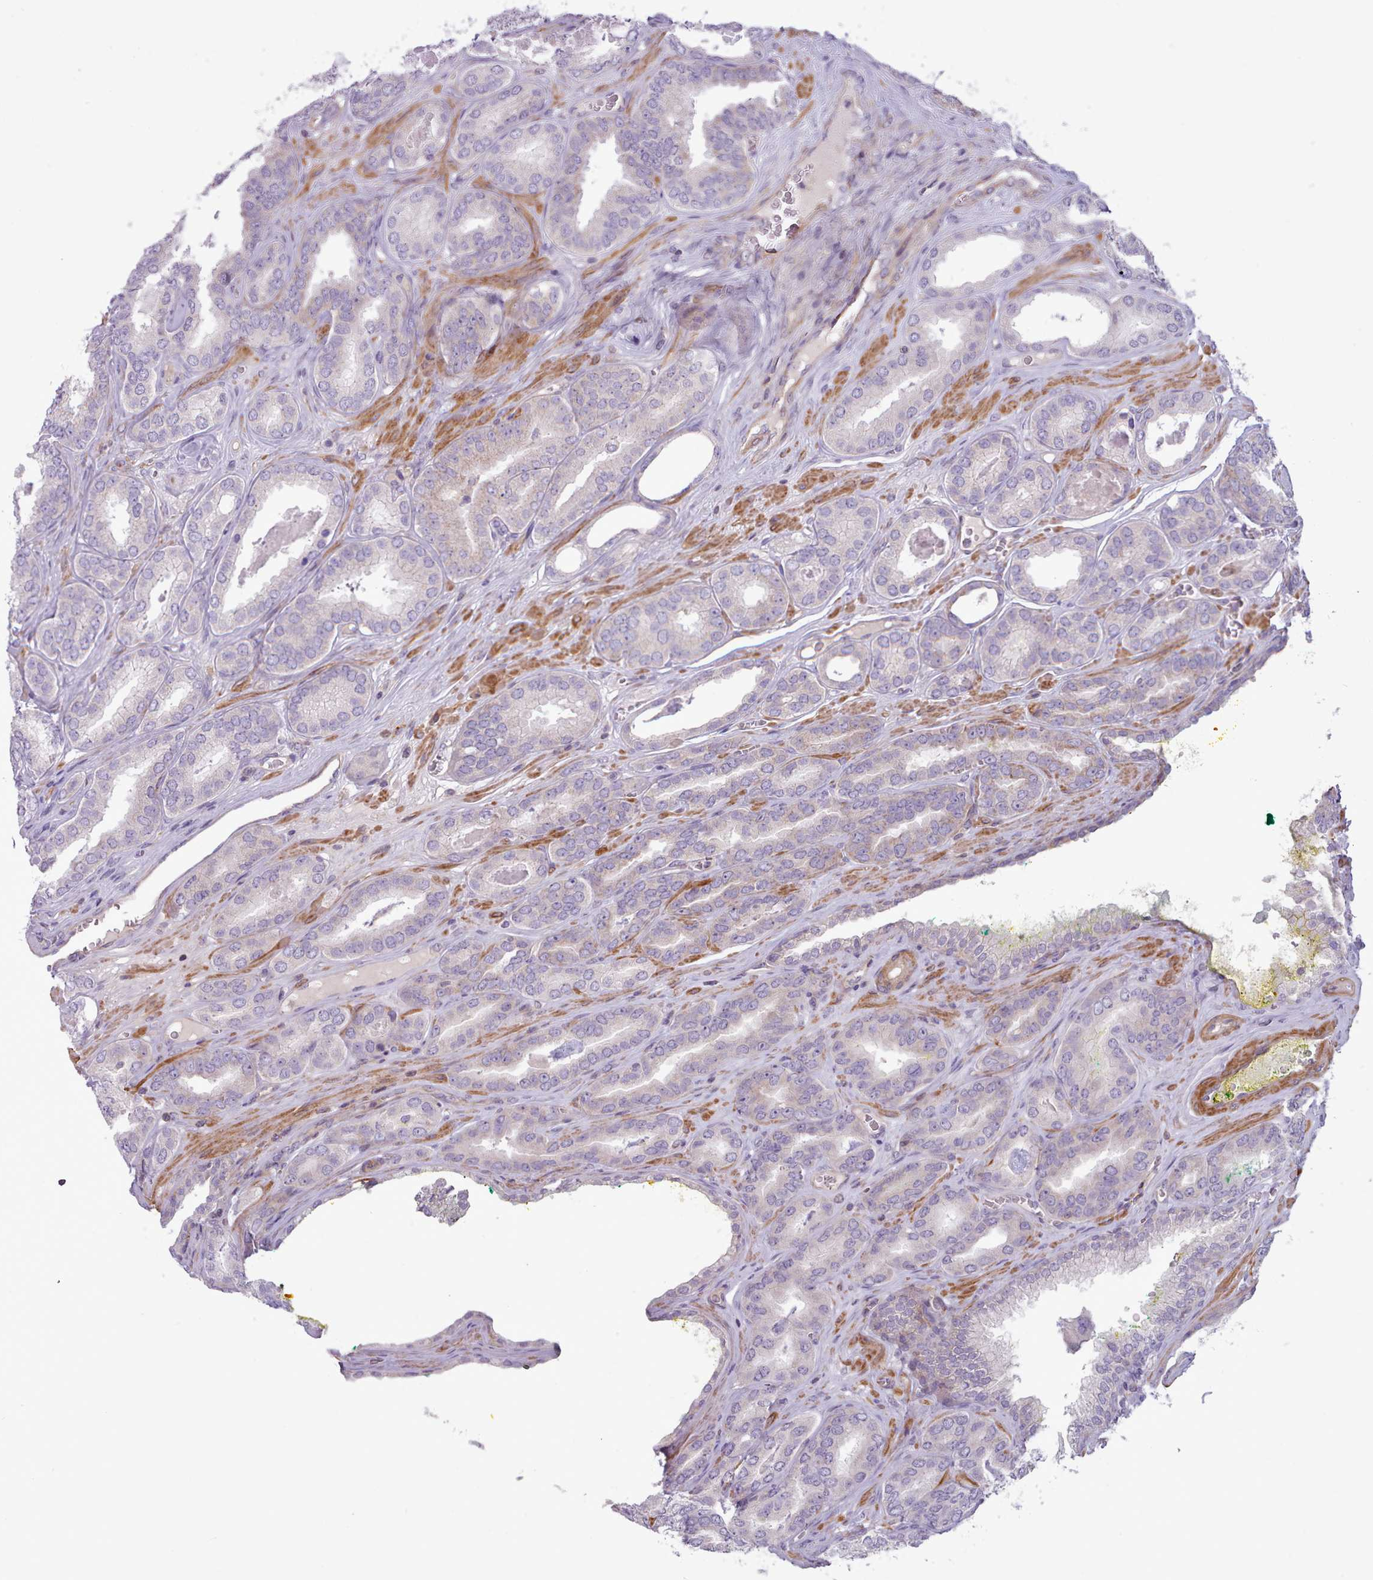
{"staining": {"intensity": "moderate", "quantity": "<25%", "location": "cytoplasmic/membranous"}, "tissue": "prostate cancer", "cell_type": "Tumor cells", "image_type": "cancer", "snomed": [{"axis": "morphology", "description": "Adenocarcinoma, High grade"}, {"axis": "topography", "description": "Prostate"}], "caption": "Moderate cytoplasmic/membranous protein staining is seen in approximately <25% of tumor cells in prostate high-grade adenocarcinoma. (brown staining indicates protein expression, while blue staining denotes nuclei).", "gene": "TENT4B", "patient": {"sex": "male", "age": 72}}